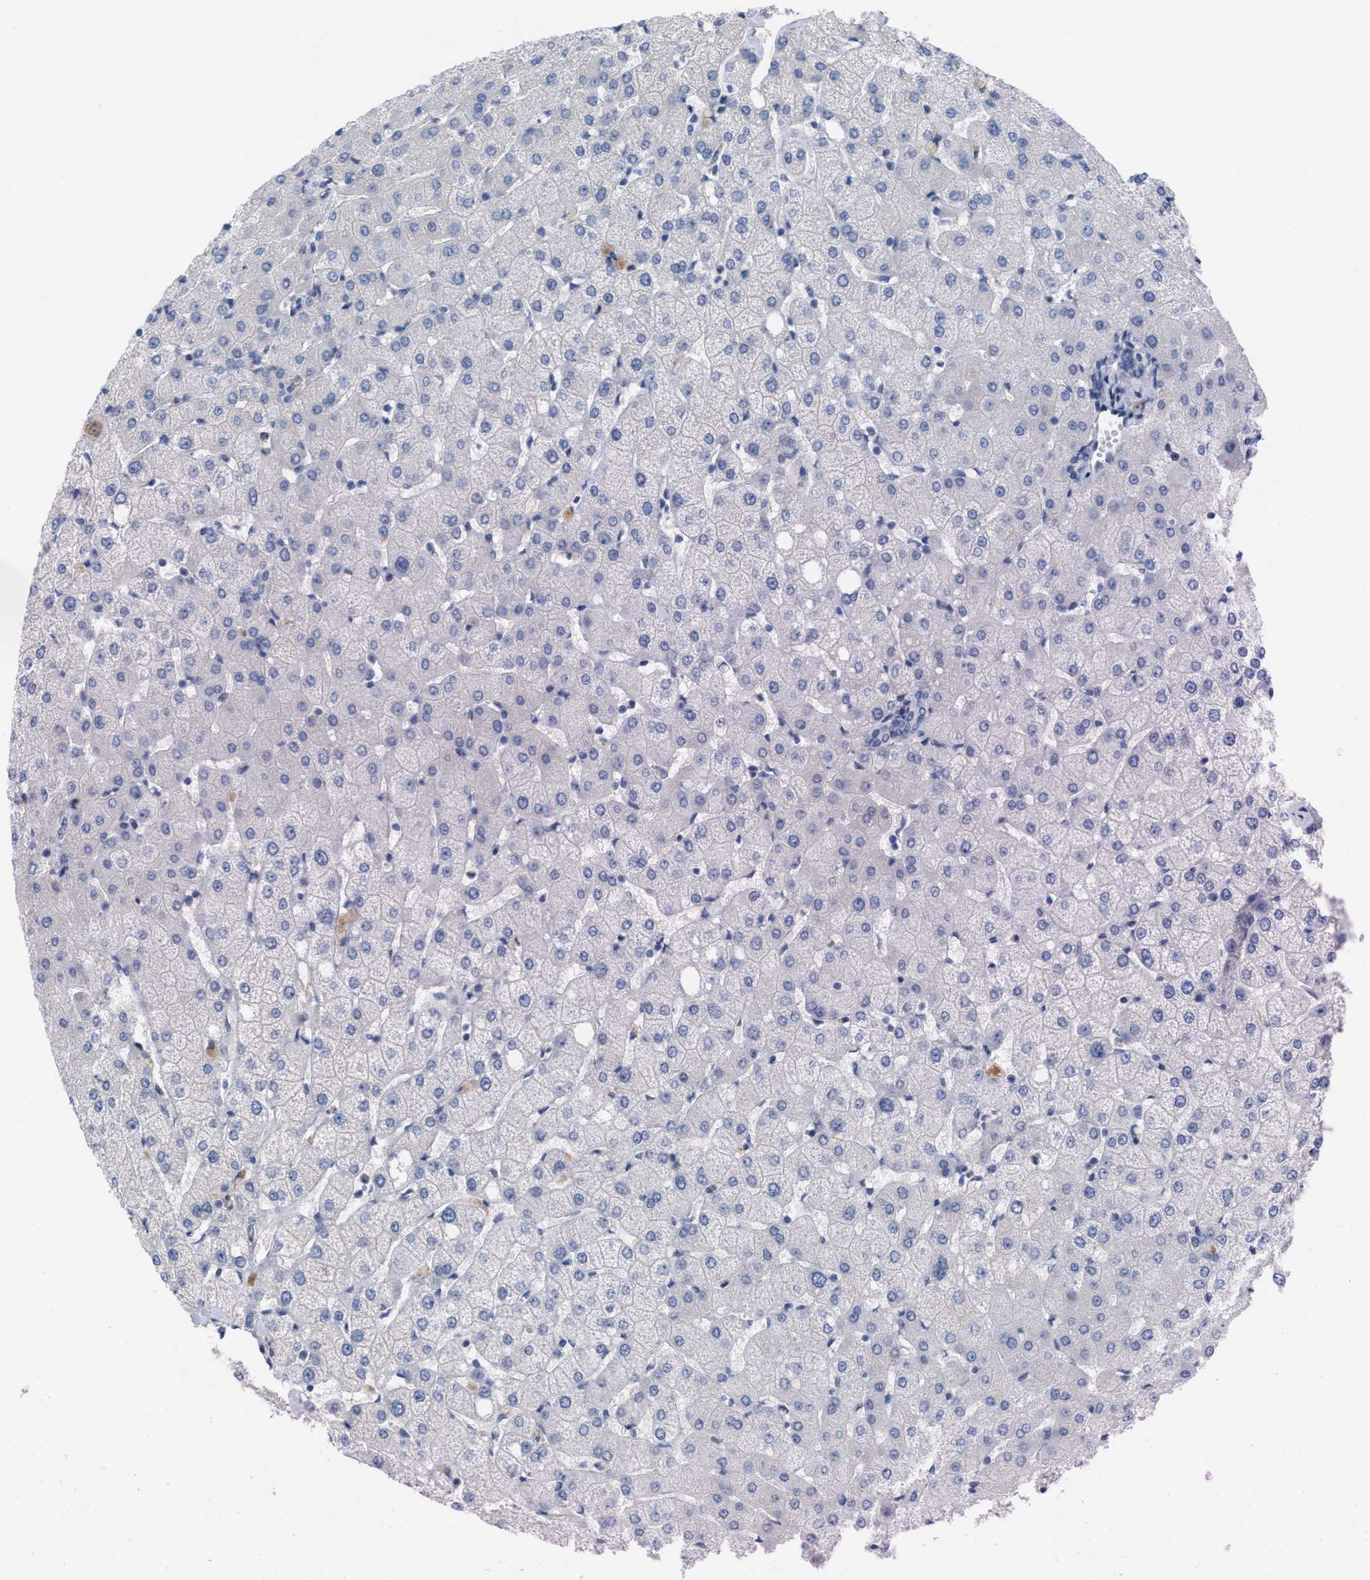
{"staining": {"intensity": "negative", "quantity": "none", "location": "none"}, "tissue": "liver", "cell_type": "Cholangiocytes", "image_type": "normal", "snomed": [{"axis": "morphology", "description": "Normal tissue, NOS"}, {"axis": "topography", "description": "Liver"}], "caption": "DAB (3,3'-diaminobenzidine) immunohistochemical staining of unremarkable liver exhibits no significant positivity in cholangiocytes. (DAB immunohistochemistry (IHC) with hematoxylin counter stain).", "gene": "CPA2", "patient": {"sex": "female", "age": 54}}